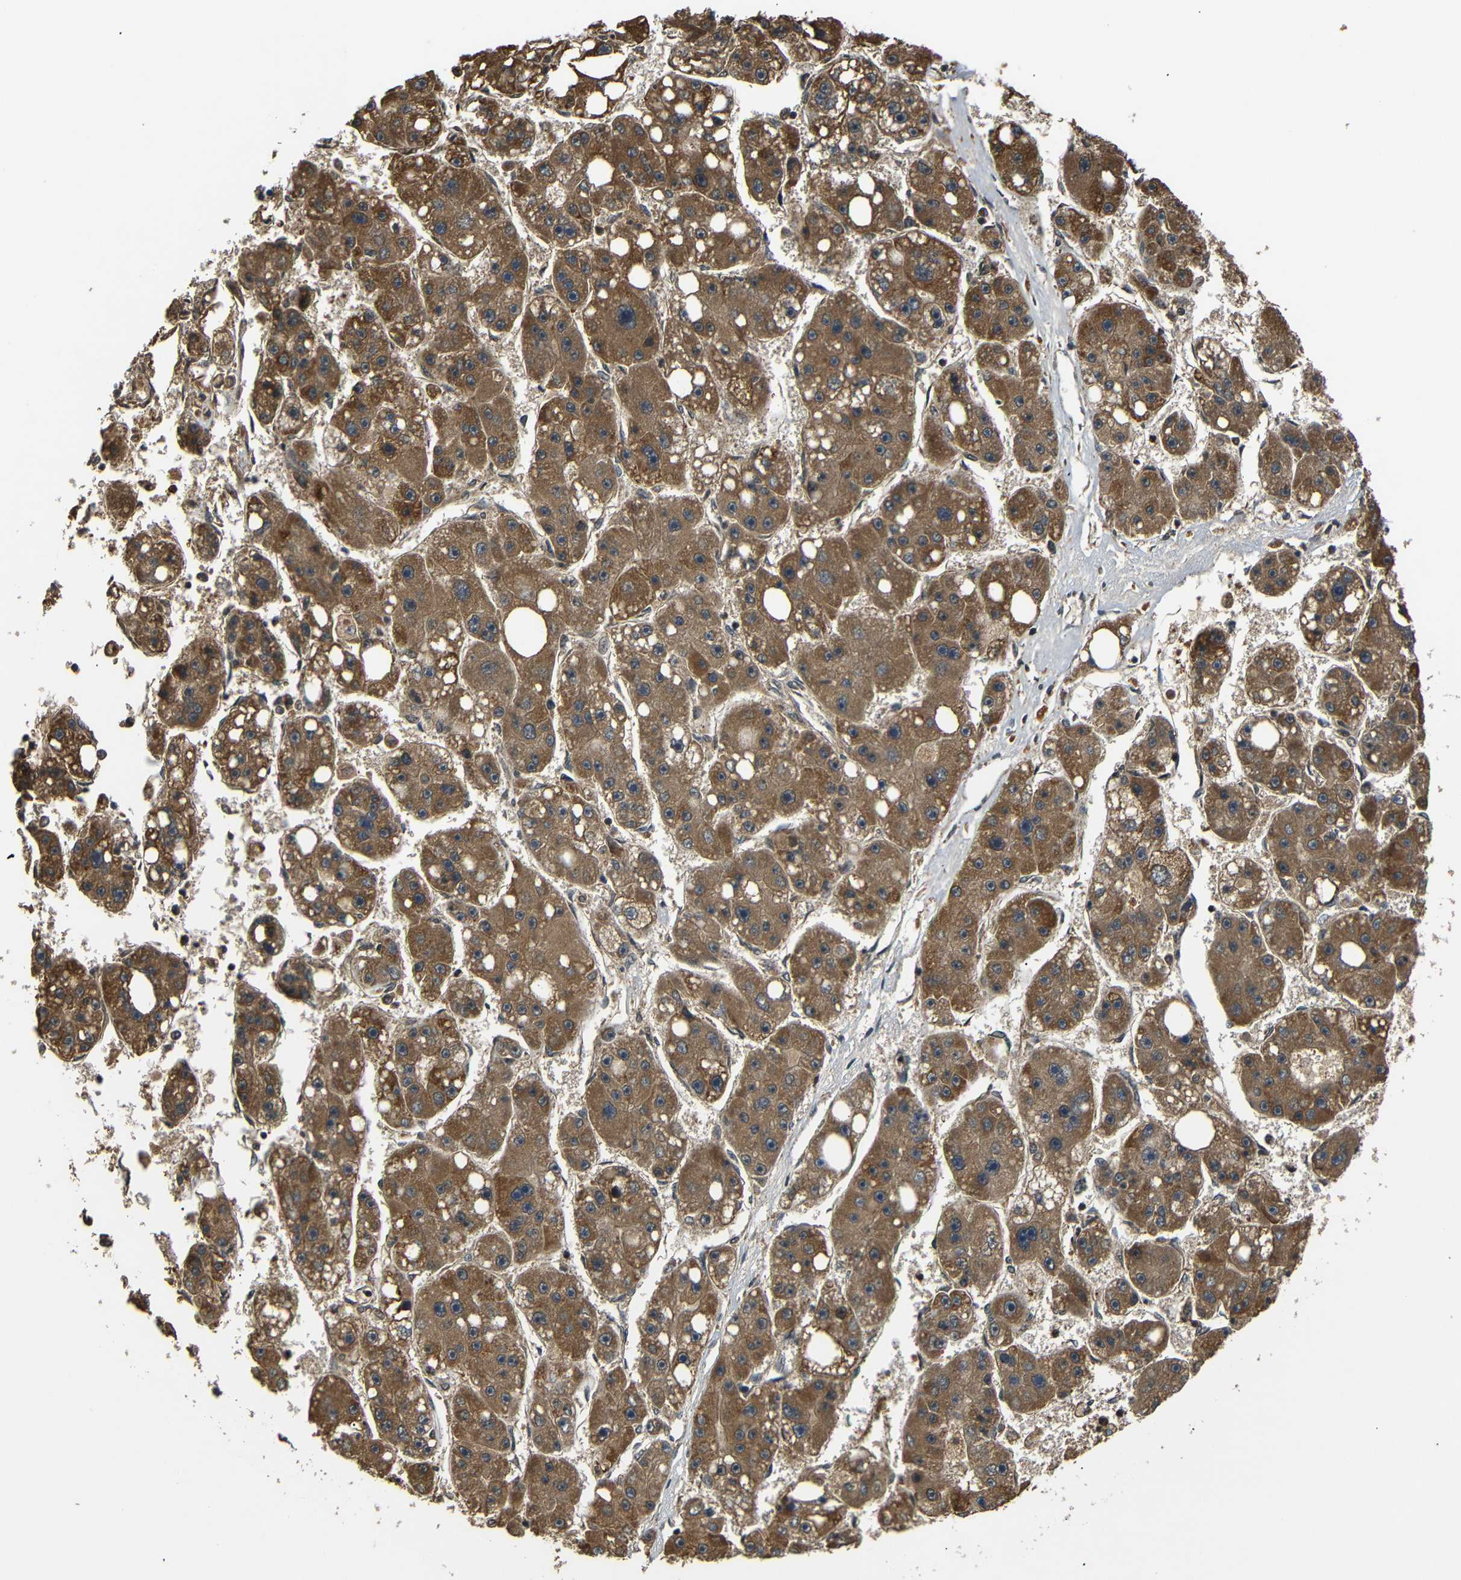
{"staining": {"intensity": "moderate", "quantity": ">75%", "location": "cytoplasmic/membranous"}, "tissue": "liver cancer", "cell_type": "Tumor cells", "image_type": "cancer", "snomed": [{"axis": "morphology", "description": "Carcinoma, Hepatocellular, NOS"}, {"axis": "topography", "description": "Liver"}], "caption": "Immunohistochemistry (IHC) of liver cancer (hepatocellular carcinoma) shows medium levels of moderate cytoplasmic/membranous expression in approximately >75% of tumor cells.", "gene": "TANK", "patient": {"sex": "female", "age": 61}}